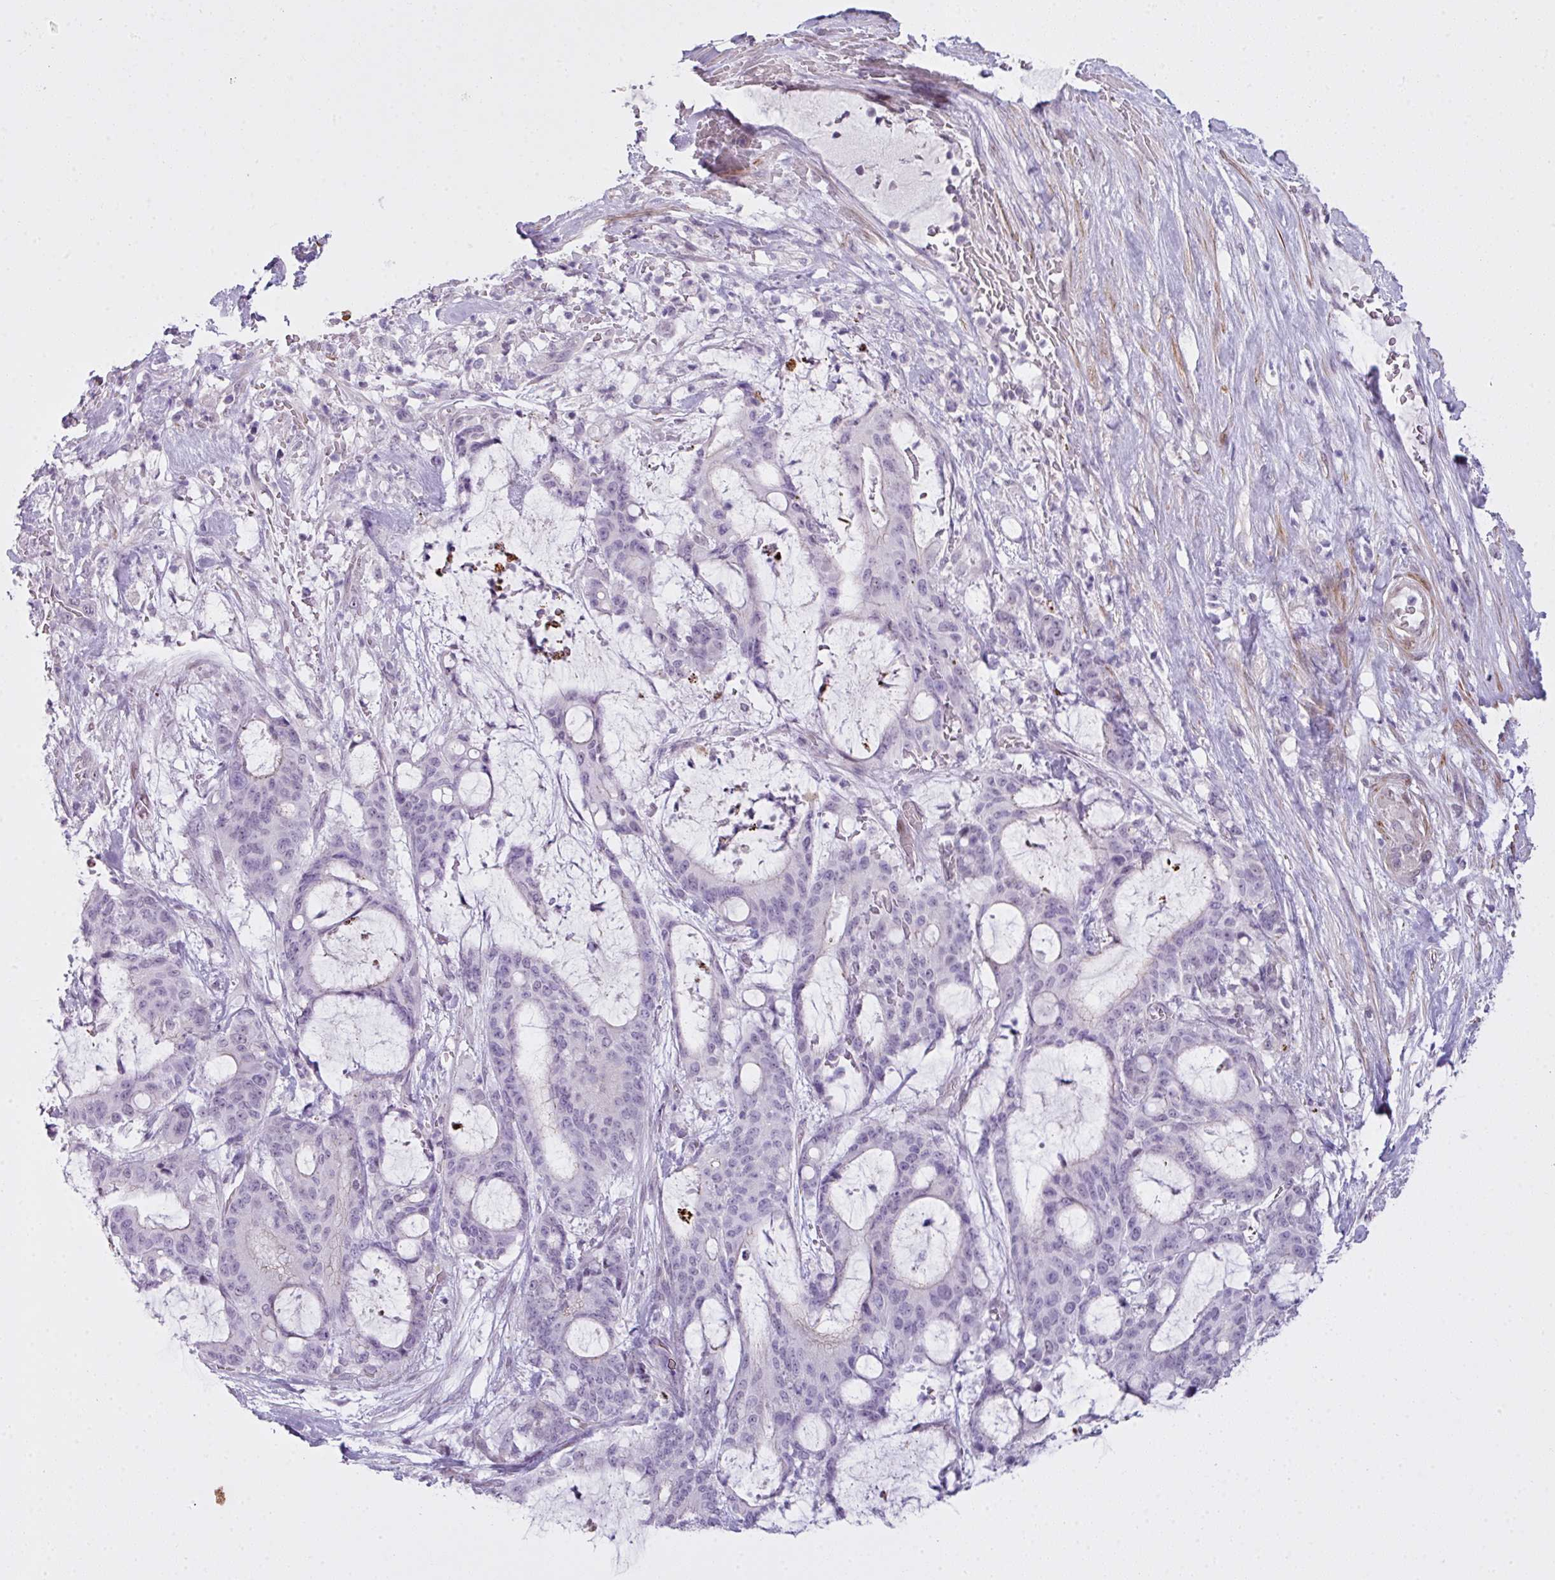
{"staining": {"intensity": "negative", "quantity": "none", "location": "none"}, "tissue": "liver cancer", "cell_type": "Tumor cells", "image_type": "cancer", "snomed": [{"axis": "morphology", "description": "Normal tissue, NOS"}, {"axis": "morphology", "description": "Cholangiocarcinoma"}, {"axis": "topography", "description": "Liver"}, {"axis": "topography", "description": "Peripheral nerve tissue"}], "caption": "Liver cancer was stained to show a protein in brown. There is no significant staining in tumor cells. The staining was performed using DAB (3,3'-diaminobenzidine) to visualize the protein expression in brown, while the nuclei were stained in blue with hematoxylin (Magnification: 20x).", "gene": "ZNF688", "patient": {"sex": "female", "age": 73}}